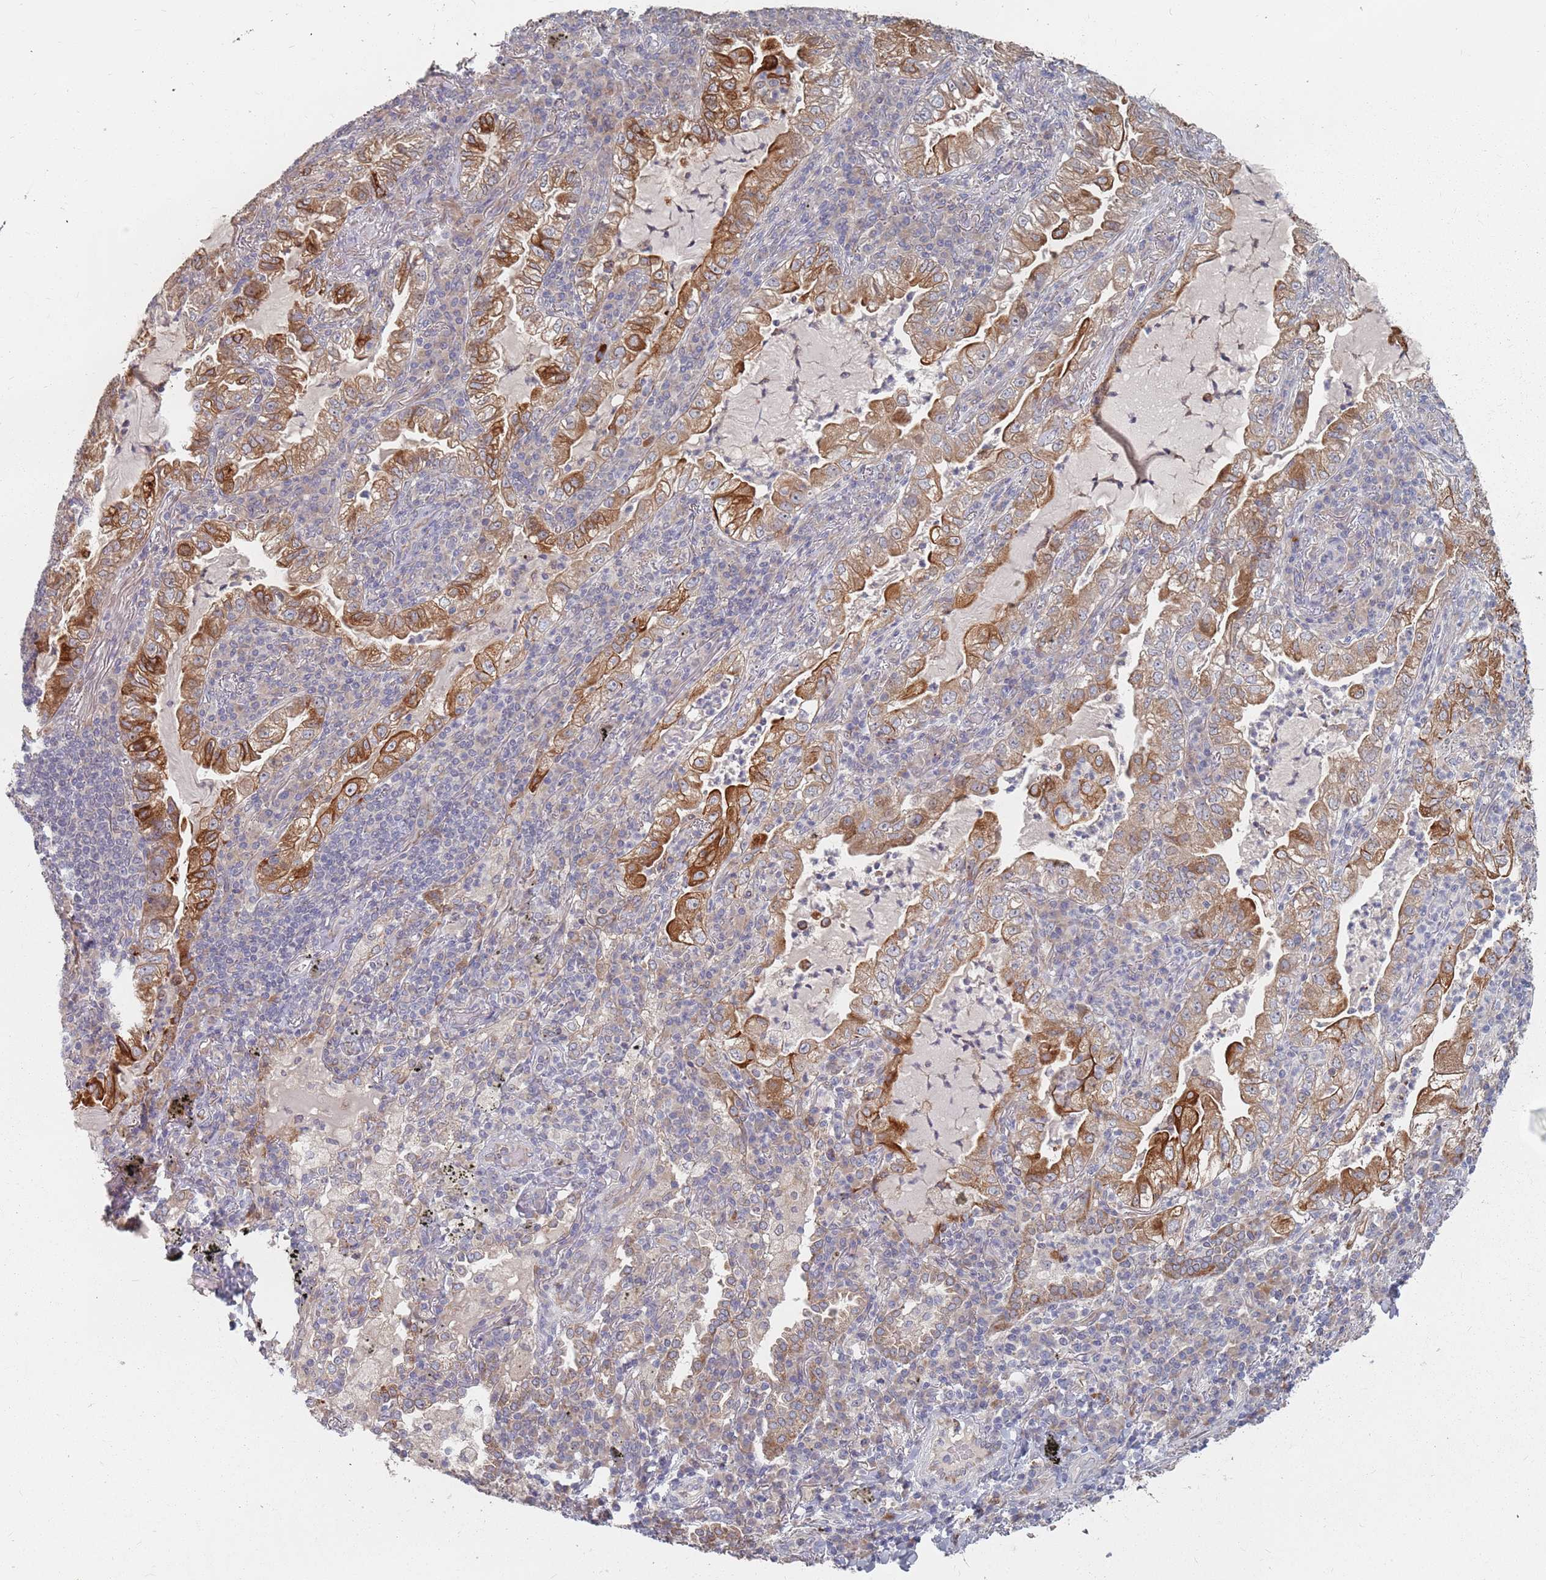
{"staining": {"intensity": "moderate", "quantity": ">75%", "location": "cytoplasmic/membranous"}, "tissue": "lung cancer", "cell_type": "Tumor cells", "image_type": "cancer", "snomed": [{"axis": "morphology", "description": "Adenocarcinoma, NOS"}, {"axis": "topography", "description": "Lung"}], "caption": "About >75% of tumor cells in lung cancer (adenocarcinoma) display moderate cytoplasmic/membranous protein expression as visualized by brown immunohistochemical staining.", "gene": "ADAL", "patient": {"sex": "female", "age": 73}}